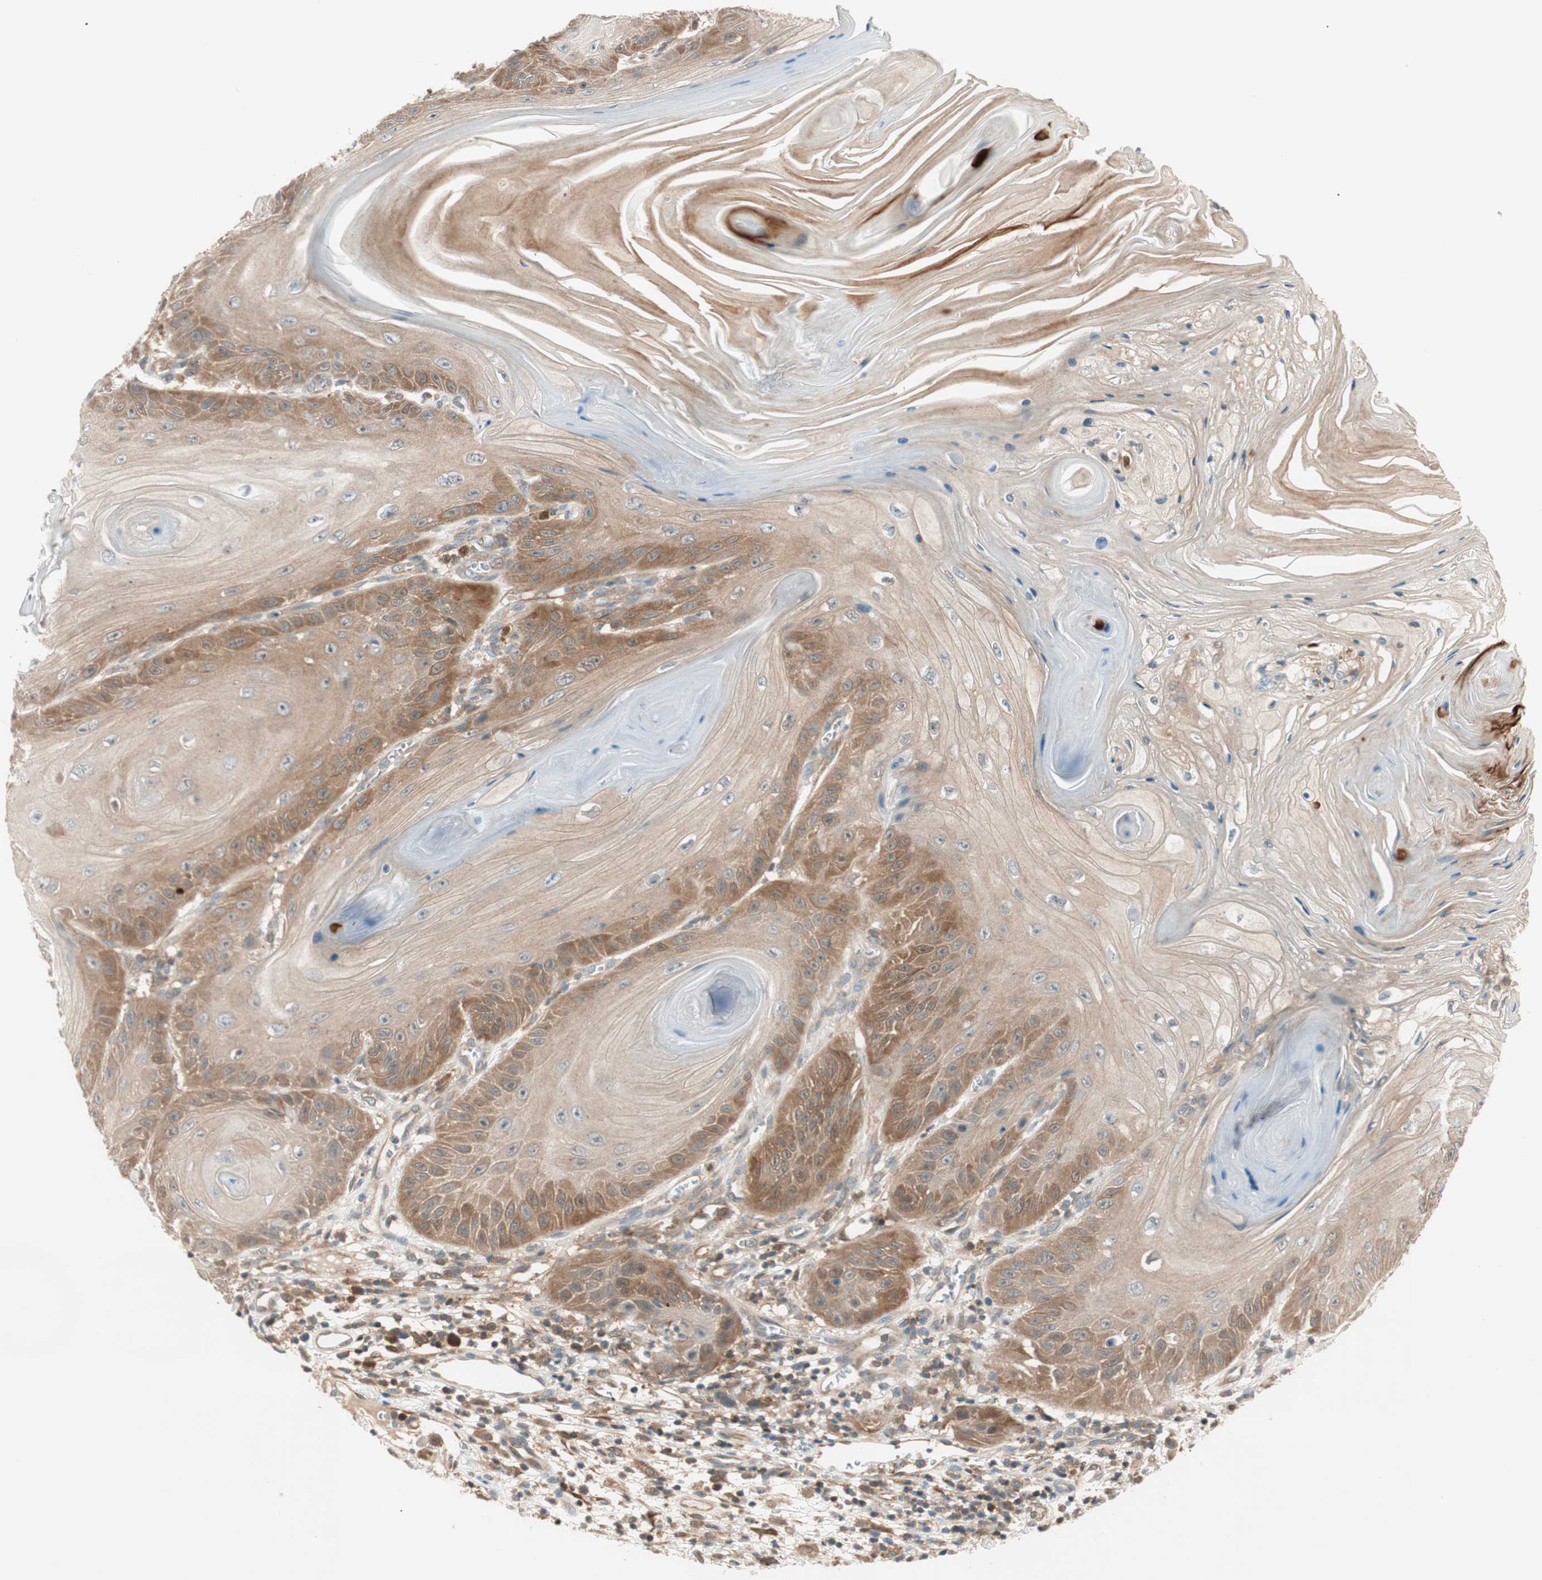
{"staining": {"intensity": "strong", "quantity": ">75%", "location": "cytoplasmic/membranous,nuclear"}, "tissue": "skin cancer", "cell_type": "Tumor cells", "image_type": "cancer", "snomed": [{"axis": "morphology", "description": "Squamous cell carcinoma, NOS"}, {"axis": "topography", "description": "Skin"}], "caption": "Protein analysis of skin cancer (squamous cell carcinoma) tissue demonstrates strong cytoplasmic/membranous and nuclear expression in approximately >75% of tumor cells.", "gene": "GALT", "patient": {"sex": "female", "age": 78}}